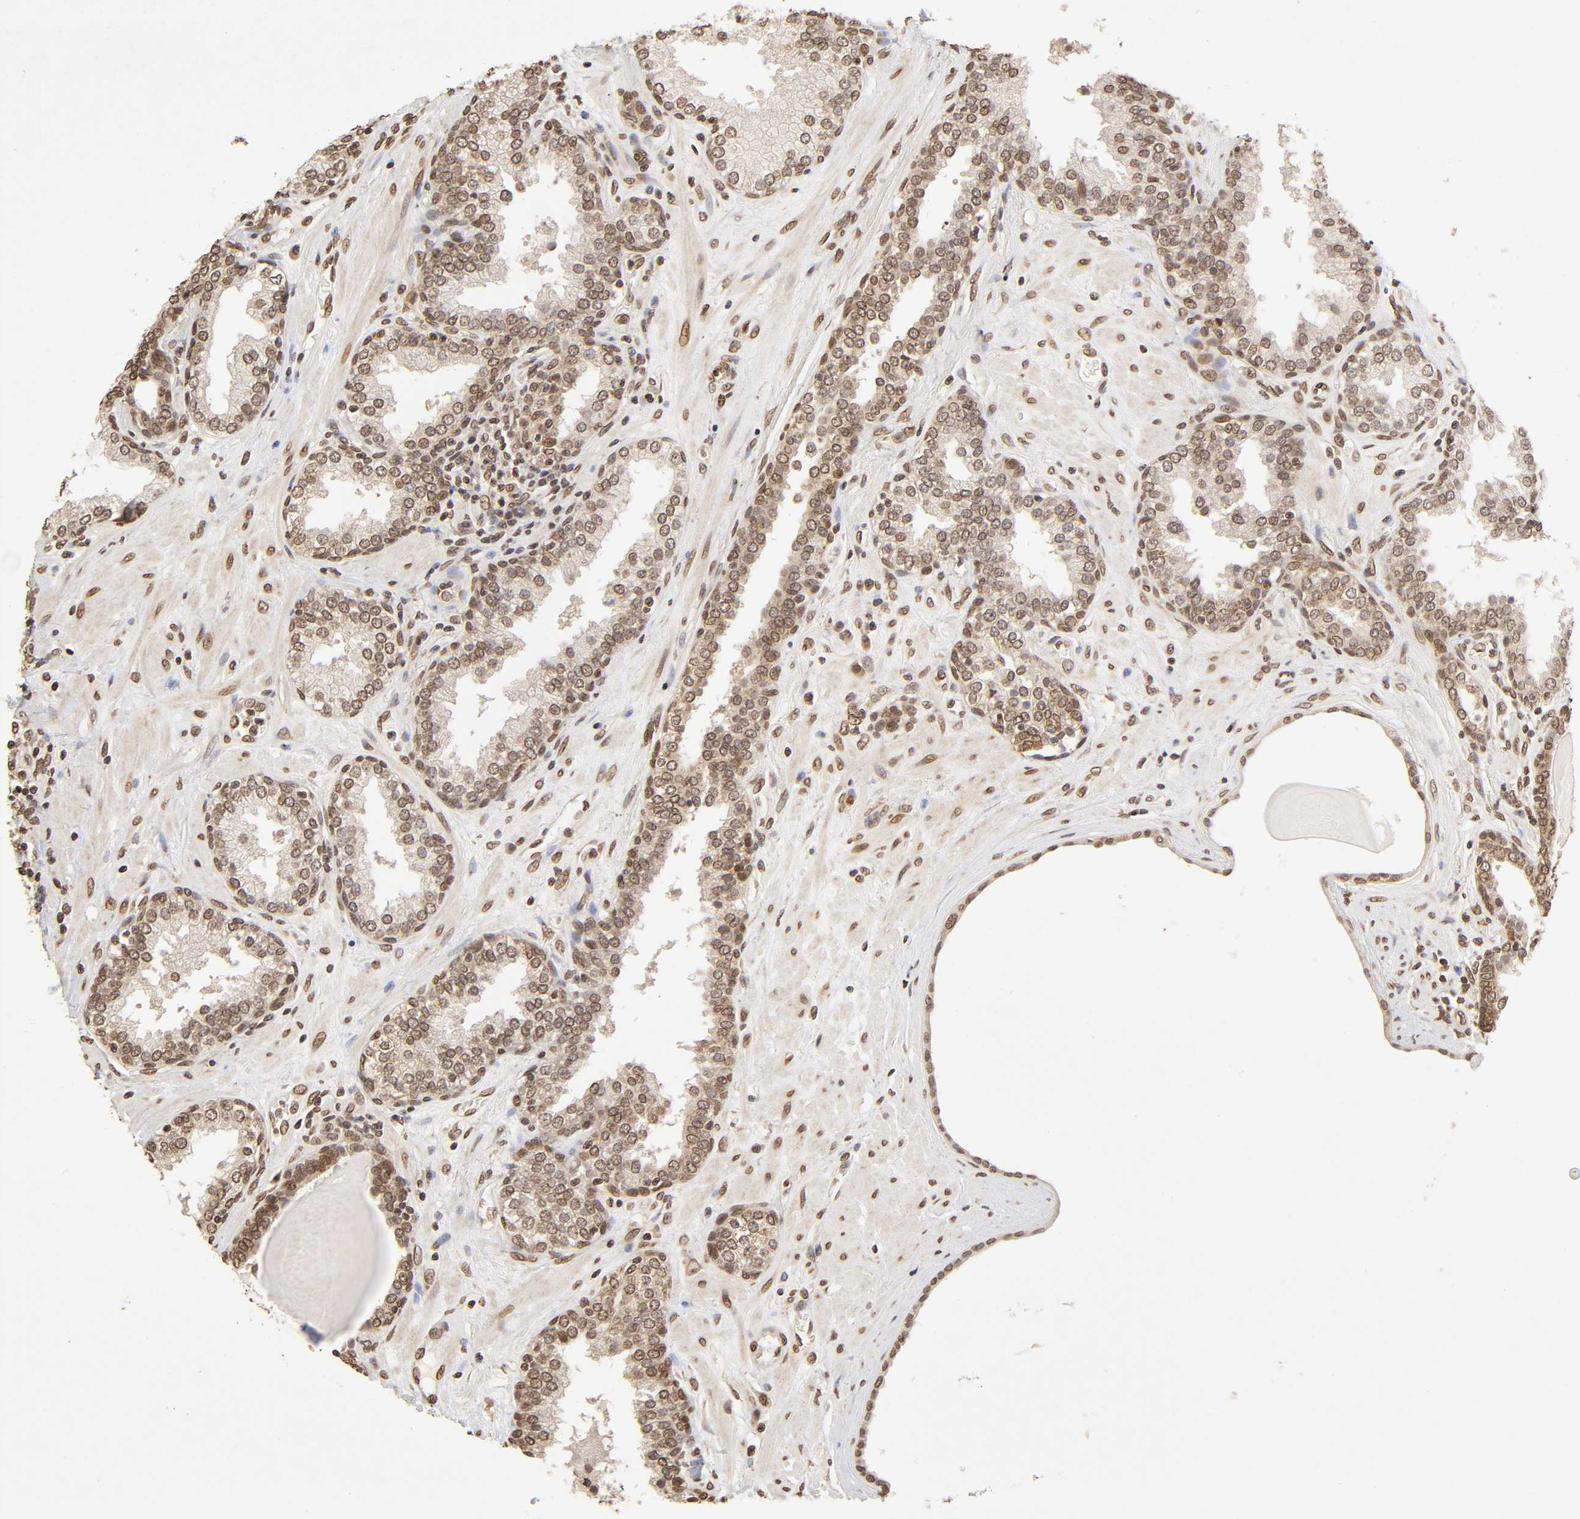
{"staining": {"intensity": "weak", "quantity": ">75%", "location": "nuclear"}, "tissue": "prostate", "cell_type": "Glandular cells", "image_type": "normal", "snomed": [{"axis": "morphology", "description": "Normal tissue, NOS"}, {"axis": "topography", "description": "Prostate"}], "caption": "Brown immunohistochemical staining in unremarkable human prostate reveals weak nuclear positivity in approximately >75% of glandular cells.", "gene": "MLLT6", "patient": {"sex": "male", "age": 51}}